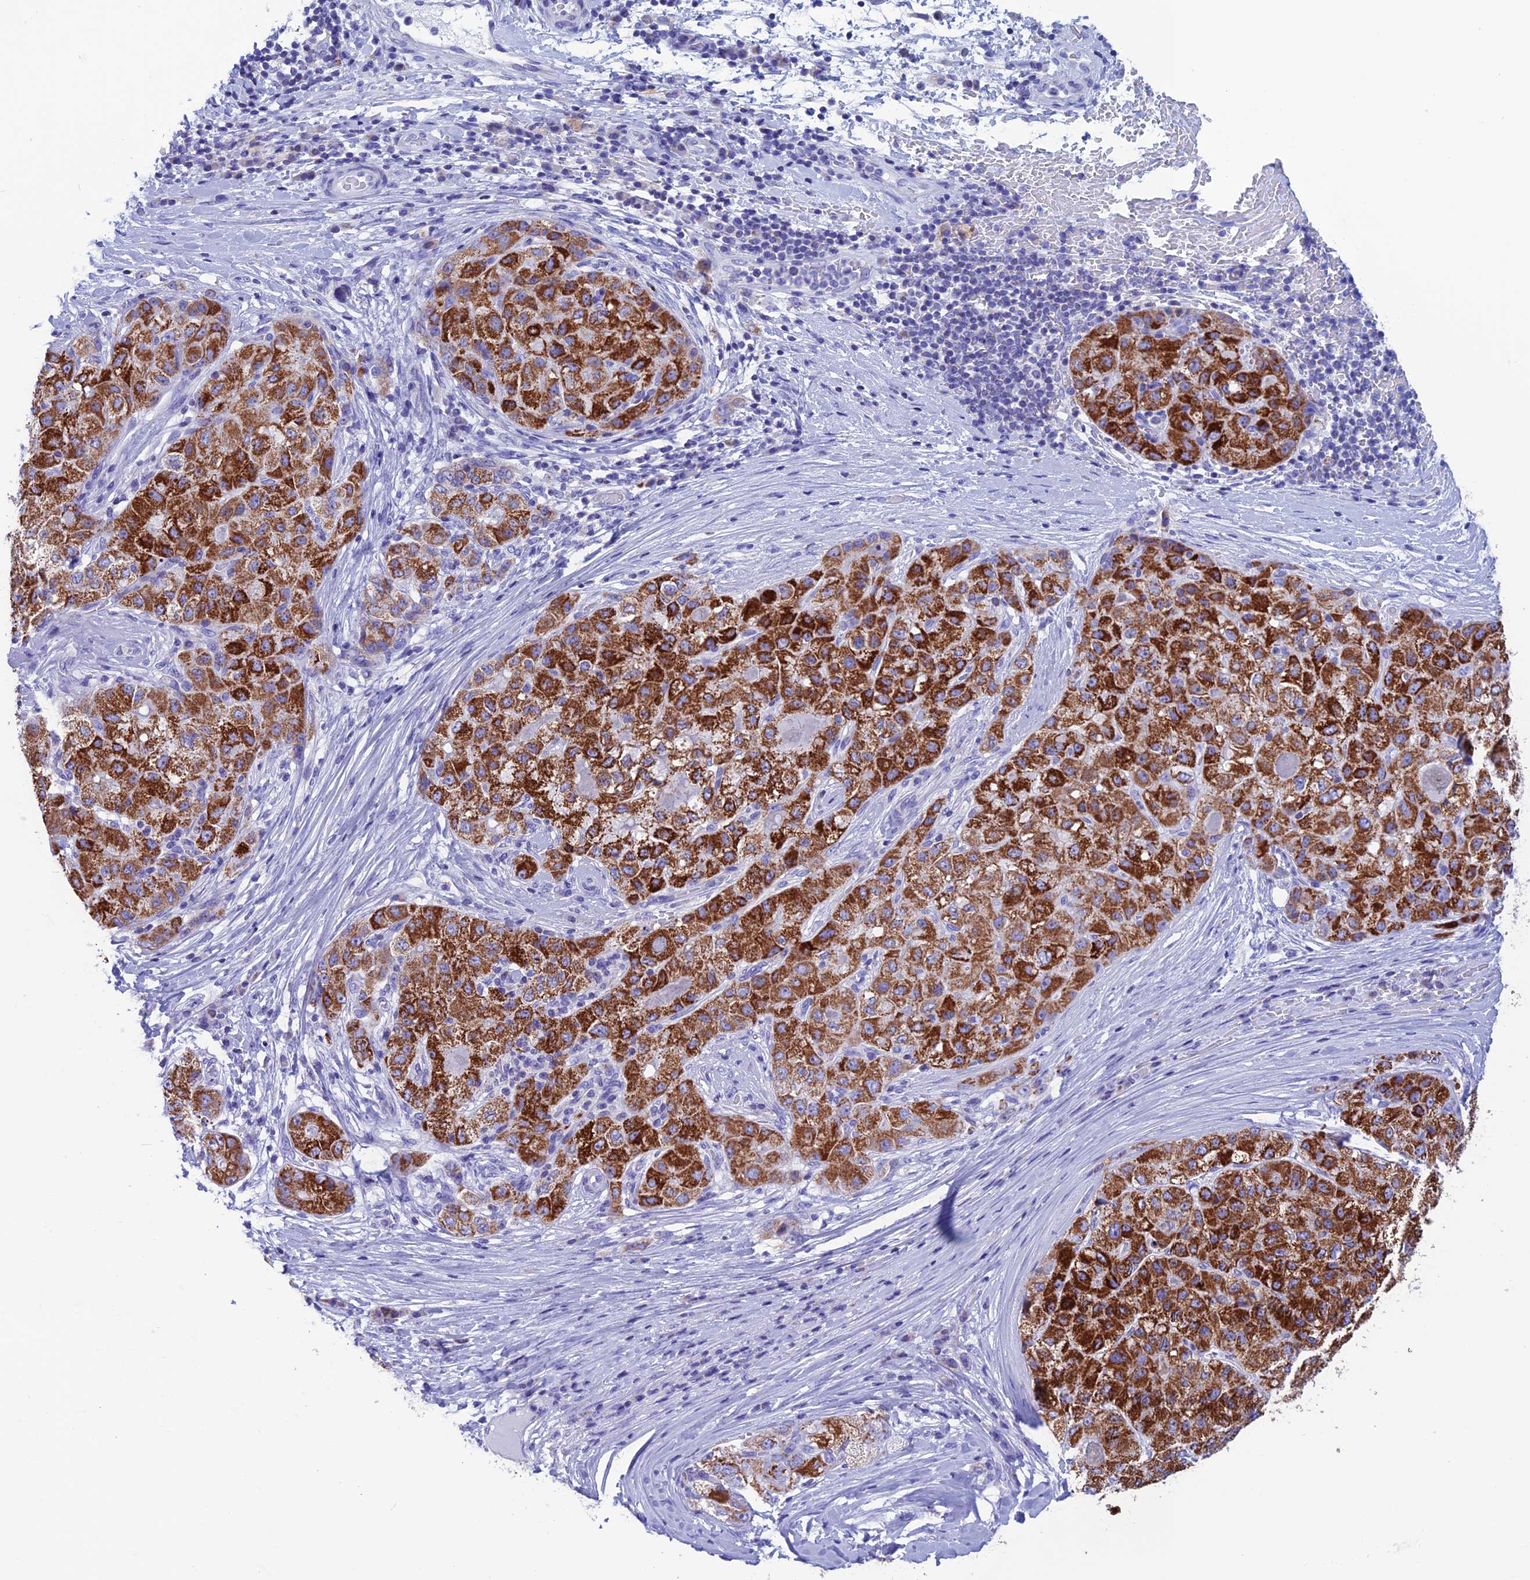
{"staining": {"intensity": "strong", "quantity": ">75%", "location": "cytoplasmic/membranous"}, "tissue": "liver cancer", "cell_type": "Tumor cells", "image_type": "cancer", "snomed": [{"axis": "morphology", "description": "Carcinoma, Hepatocellular, NOS"}, {"axis": "topography", "description": "Liver"}], "caption": "This is an image of immunohistochemistry (IHC) staining of liver hepatocellular carcinoma, which shows strong staining in the cytoplasmic/membranous of tumor cells.", "gene": "NXPE4", "patient": {"sex": "male", "age": 80}}